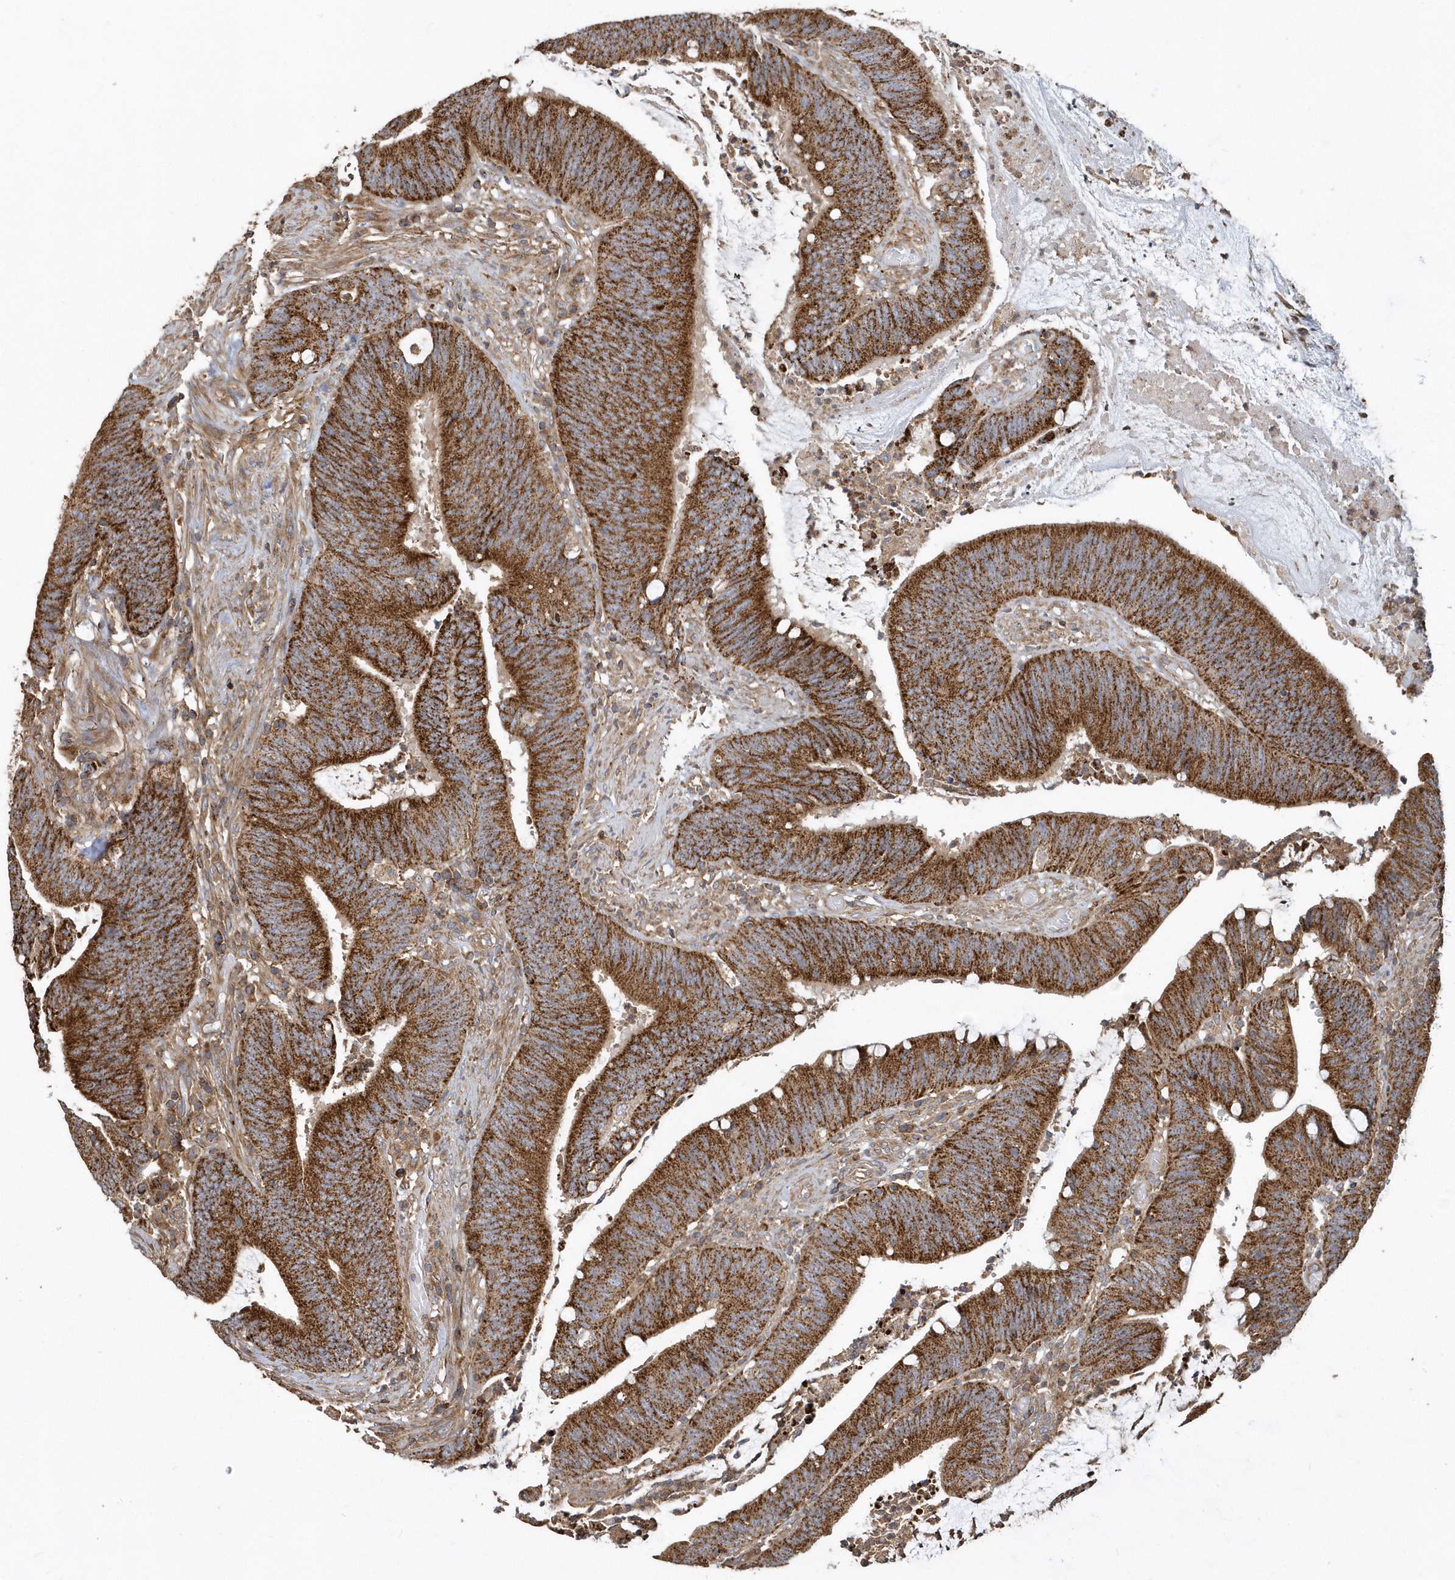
{"staining": {"intensity": "strong", "quantity": ">75%", "location": "cytoplasmic/membranous"}, "tissue": "colorectal cancer", "cell_type": "Tumor cells", "image_type": "cancer", "snomed": [{"axis": "morphology", "description": "Adenocarcinoma, NOS"}, {"axis": "topography", "description": "Rectum"}], "caption": "A histopathology image of human adenocarcinoma (colorectal) stained for a protein demonstrates strong cytoplasmic/membranous brown staining in tumor cells.", "gene": "TRAIP", "patient": {"sex": "female", "age": 66}}